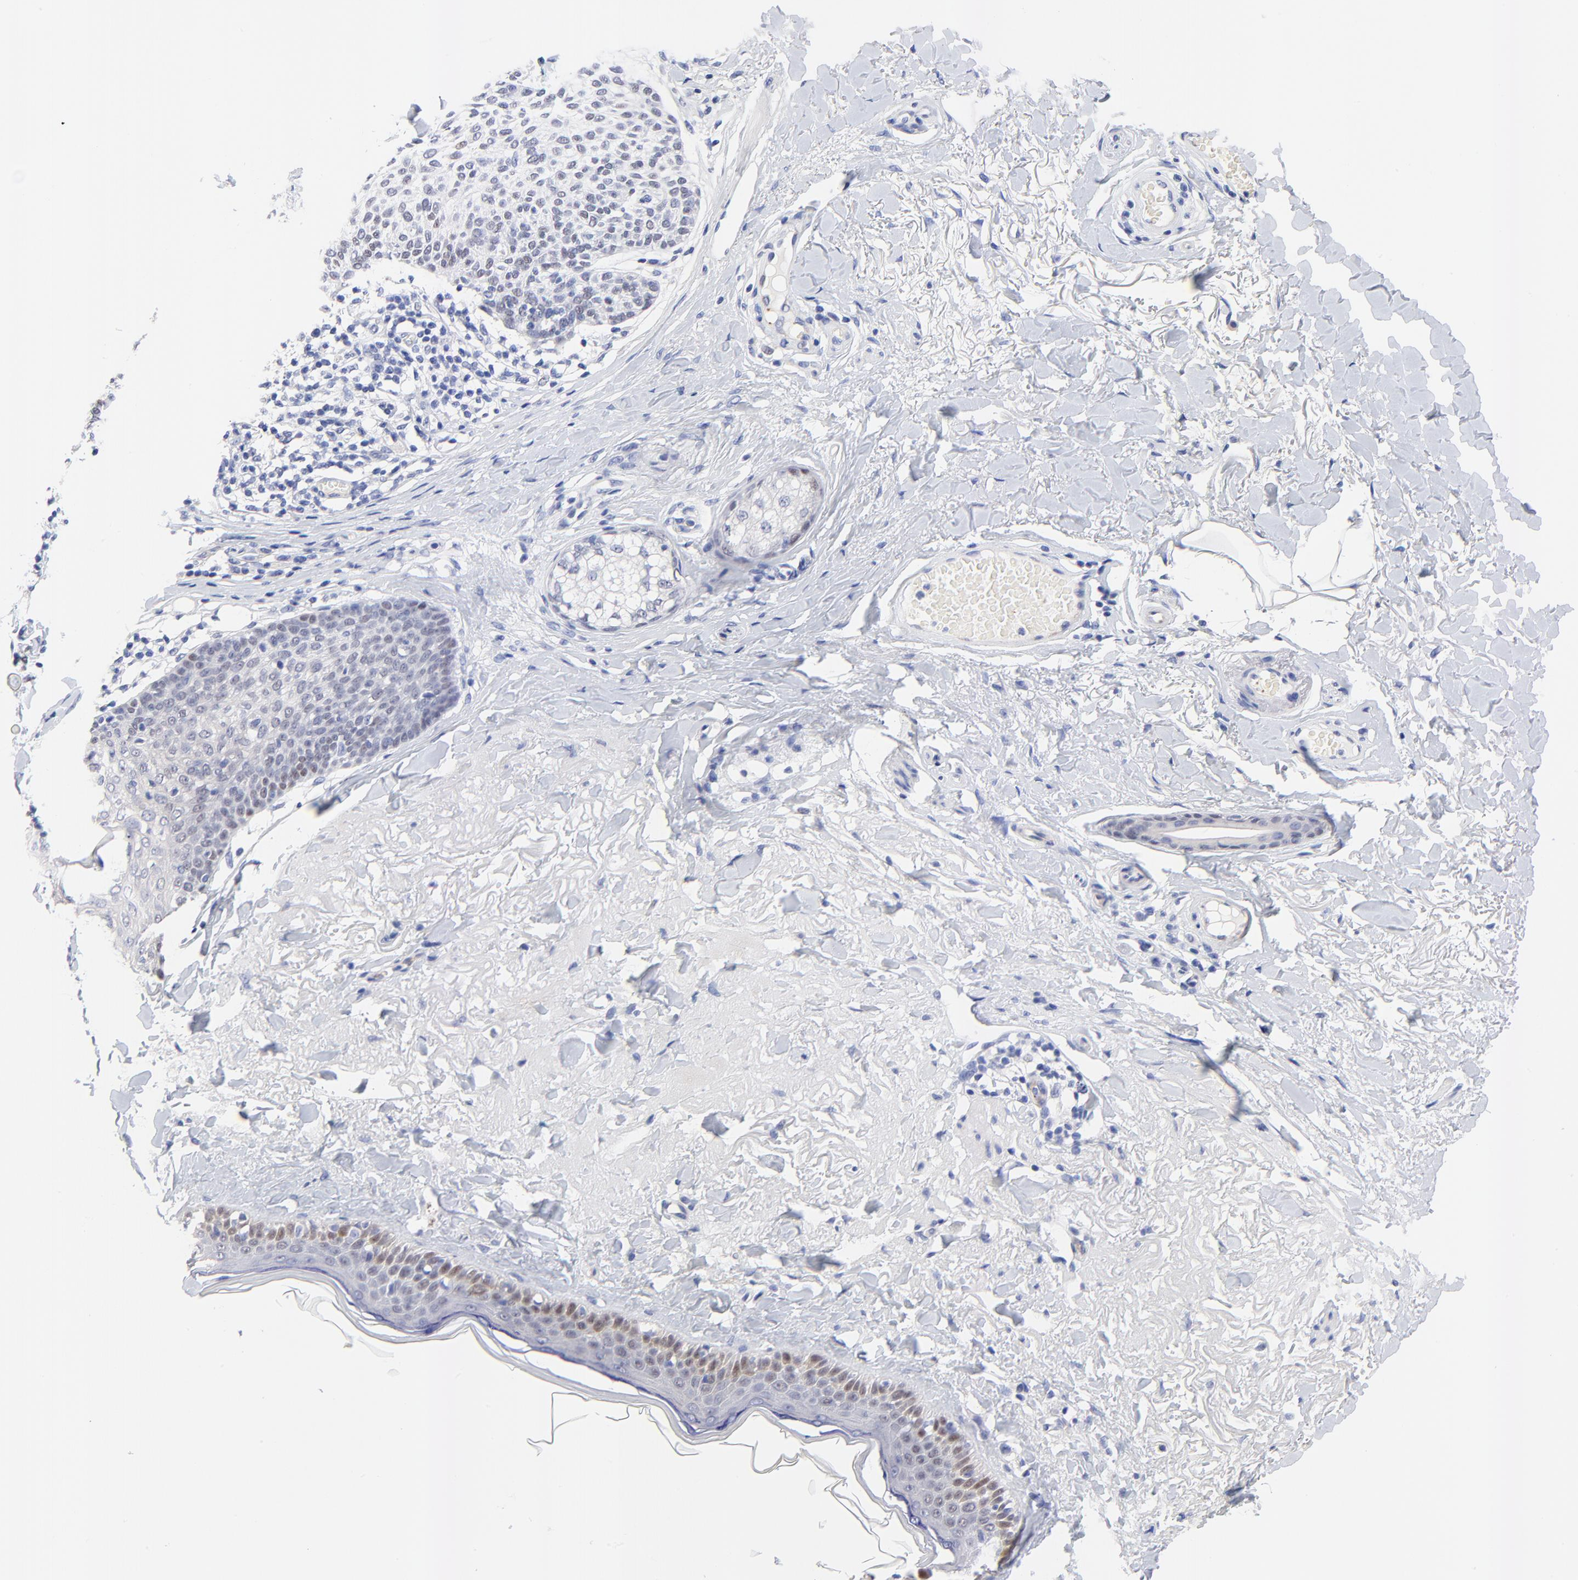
{"staining": {"intensity": "negative", "quantity": "none", "location": "none"}, "tissue": "skin cancer", "cell_type": "Tumor cells", "image_type": "cancer", "snomed": [{"axis": "morphology", "description": "Normal tissue, NOS"}, {"axis": "morphology", "description": "Basal cell carcinoma"}, {"axis": "topography", "description": "Skin"}], "caption": "The micrograph displays no significant positivity in tumor cells of skin cancer (basal cell carcinoma). Brightfield microscopy of IHC stained with DAB (3,3'-diaminobenzidine) (brown) and hematoxylin (blue), captured at high magnification.", "gene": "FAM117B", "patient": {"sex": "female", "age": 70}}